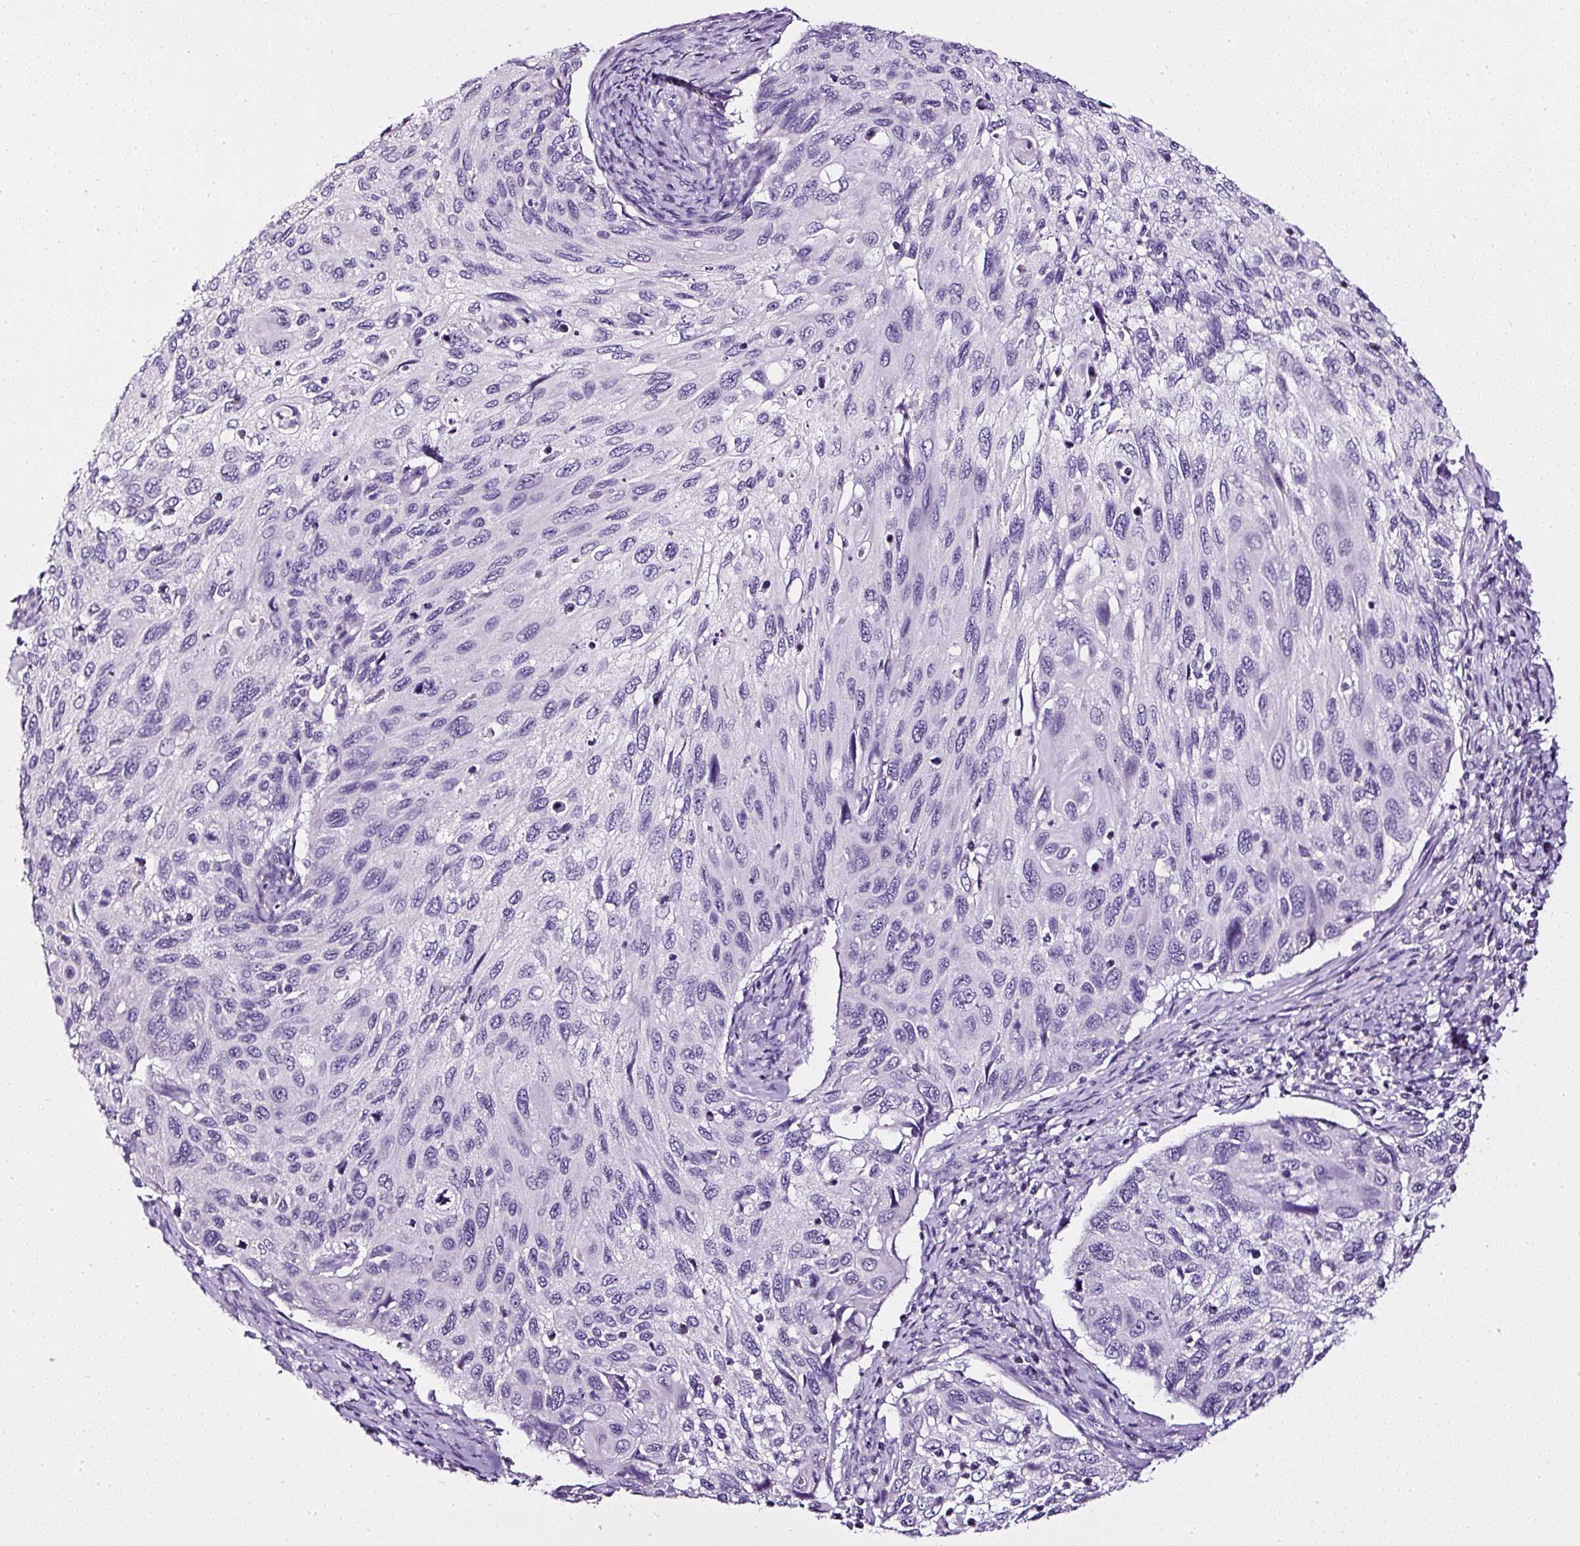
{"staining": {"intensity": "negative", "quantity": "none", "location": "none"}, "tissue": "cervical cancer", "cell_type": "Tumor cells", "image_type": "cancer", "snomed": [{"axis": "morphology", "description": "Squamous cell carcinoma, NOS"}, {"axis": "topography", "description": "Cervix"}], "caption": "DAB (3,3'-diaminobenzidine) immunohistochemical staining of cervical cancer (squamous cell carcinoma) reveals no significant positivity in tumor cells.", "gene": "ATP2A1", "patient": {"sex": "female", "age": 70}}